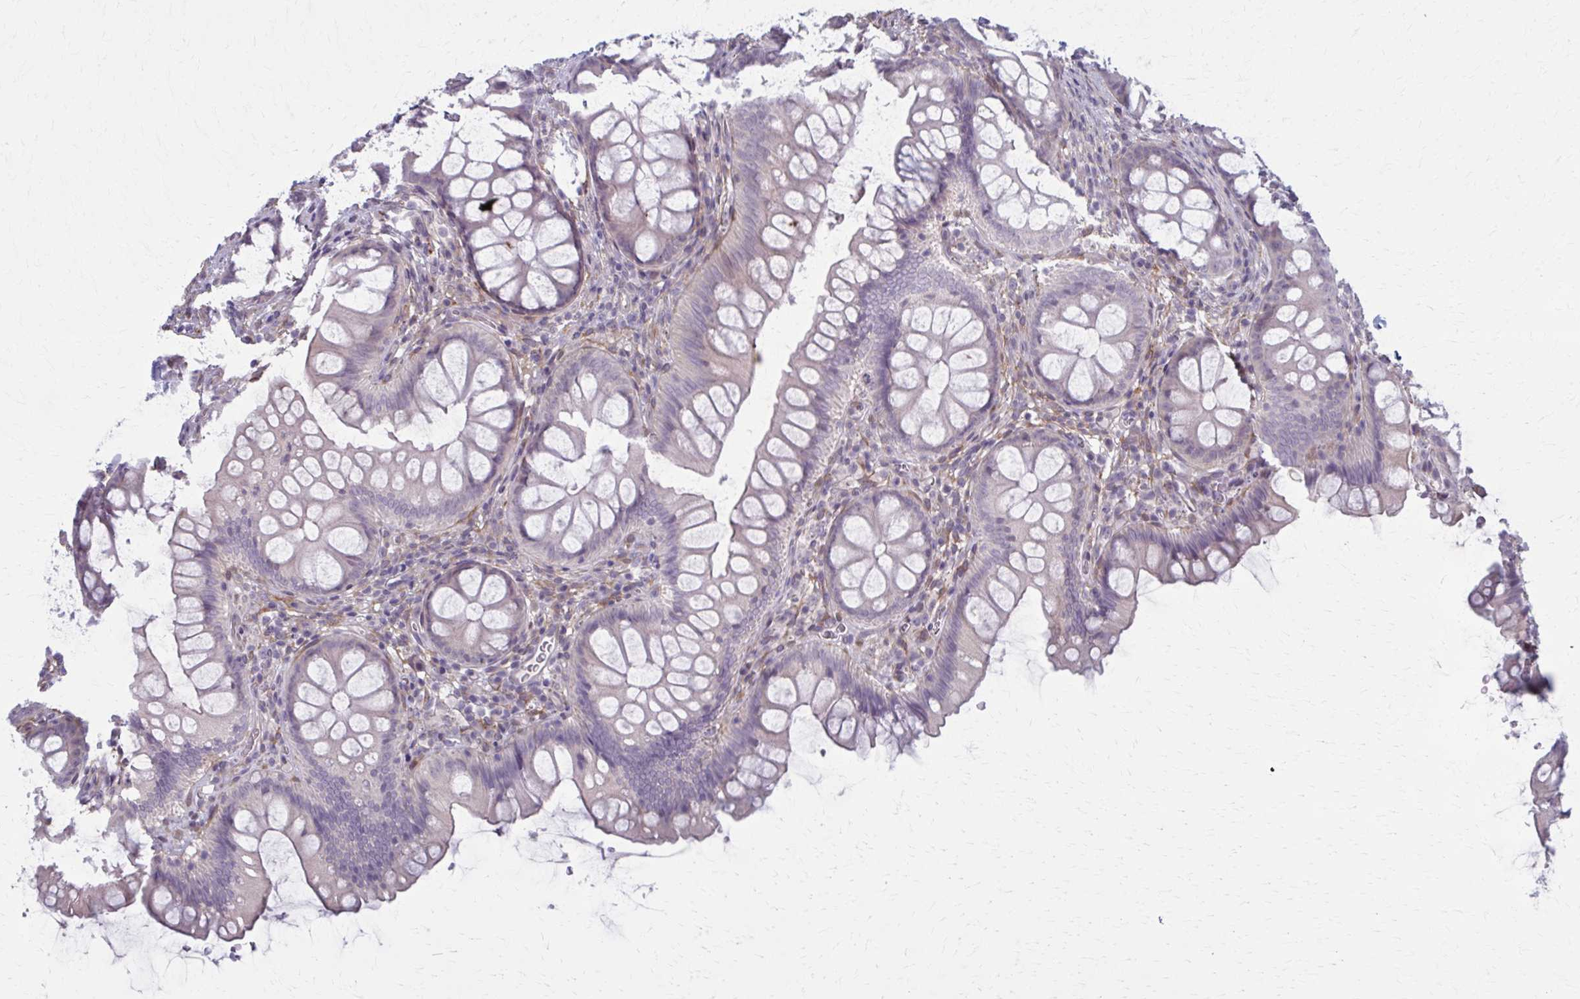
{"staining": {"intensity": "negative", "quantity": "none", "location": "none"}, "tissue": "colon", "cell_type": "Endothelial cells", "image_type": "normal", "snomed": [{"axis": "morphology", "description": "Normal tissue, NOS"}, {"axis": "morphology", "description": "Adenoma, NOS"}, {"axis": "topography", "description": "Soft tissue"}, {"axis": "topography", "description": "Colon"}], "caption": "High power microscopy image of an IHC micrograph of benign colon, revealing no significant expression in endothelial cells.", "gene": "NUMBL", "patient": {"sex": "male", "age": 47}}